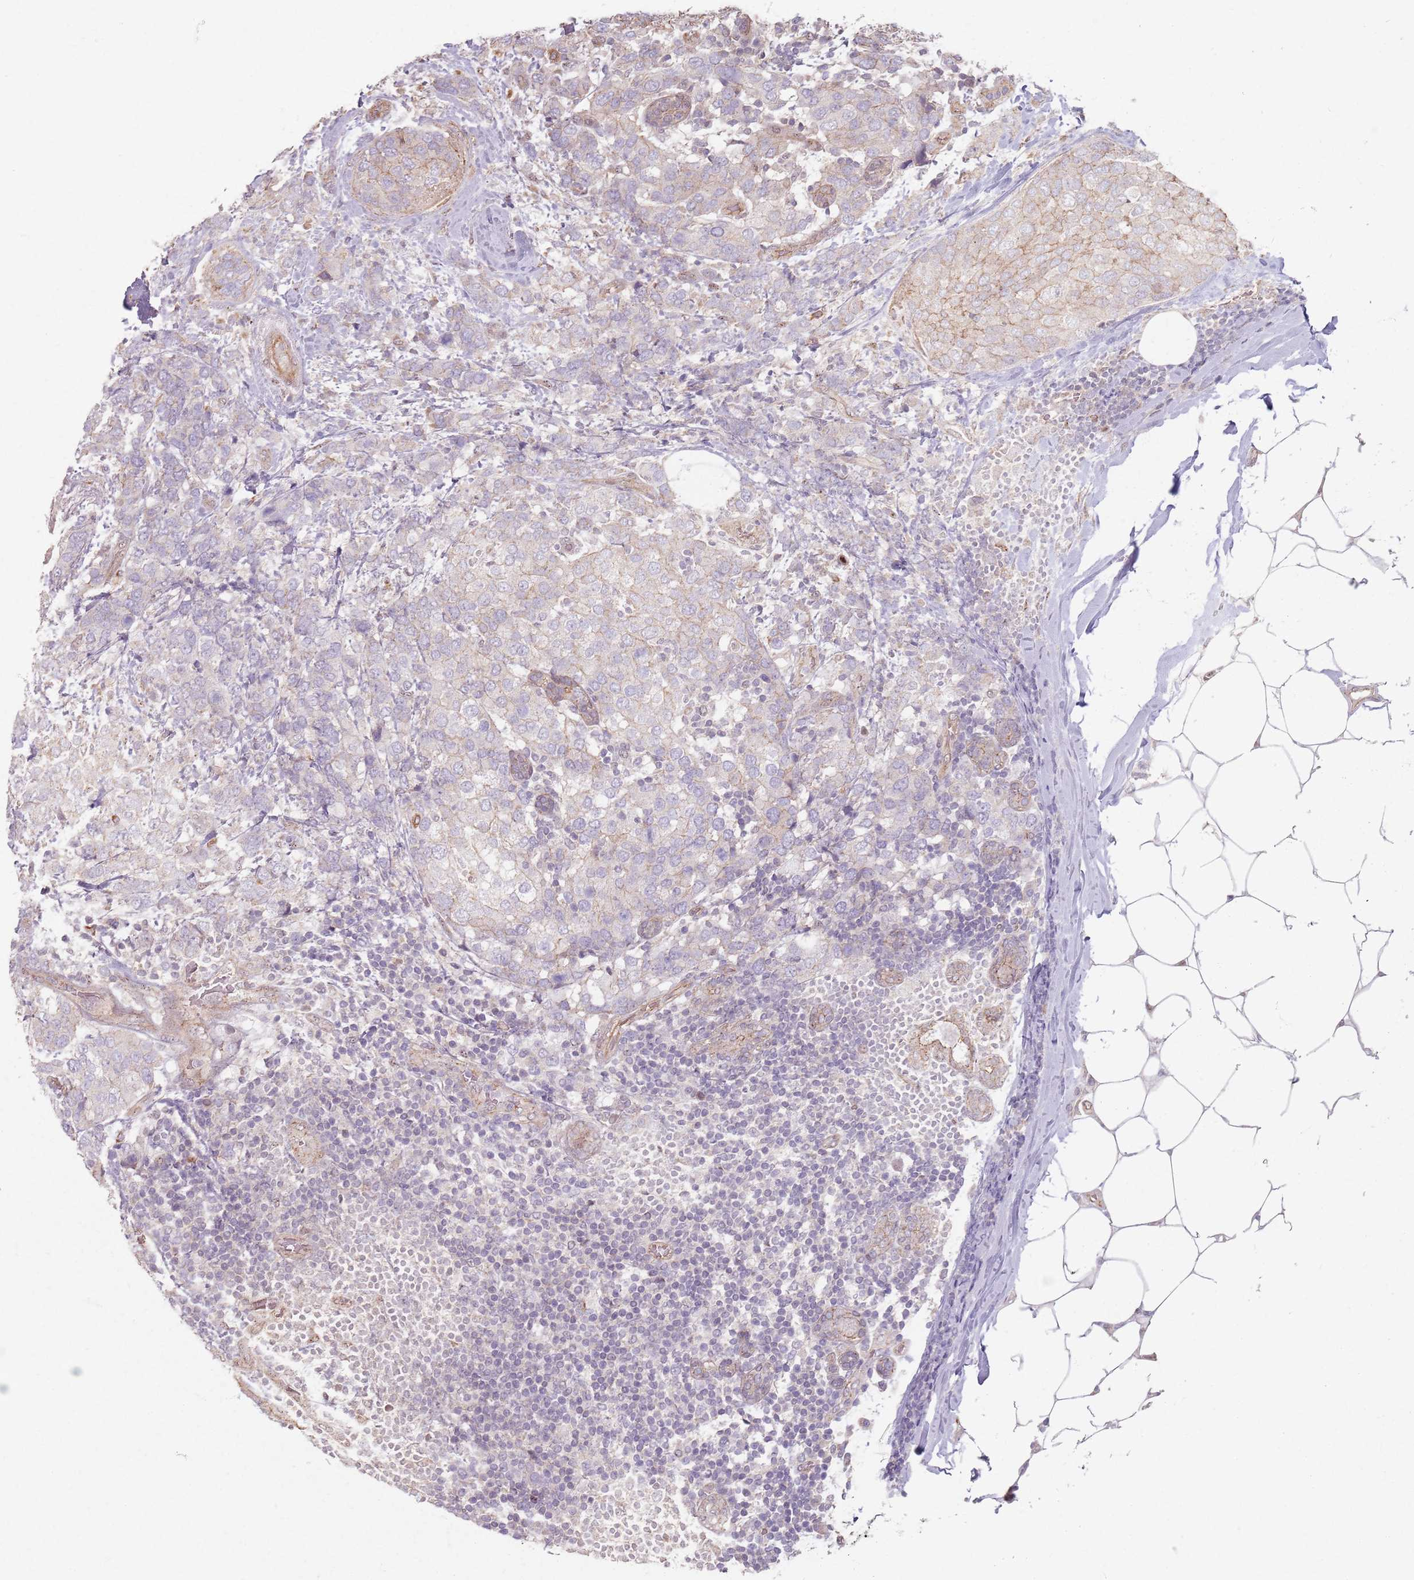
{"staining": {"intensity": "negative", "quantity": "none", "location": "none"}, "tissue": "breast cancer", "cell_type": "Tumor cells", "image_type": "cancer", "snomed": [{"axis": "morphology", "description": "Lobular carcinoma"}, {"axis": "topography", "description": "Breast"}], "caption": "The photomicrograph demonstrates no significant staining in tumor cells of breast lobular carcinoma.", "gene": "KCNA5", "patient": {"sex": "female", "age": 59}}